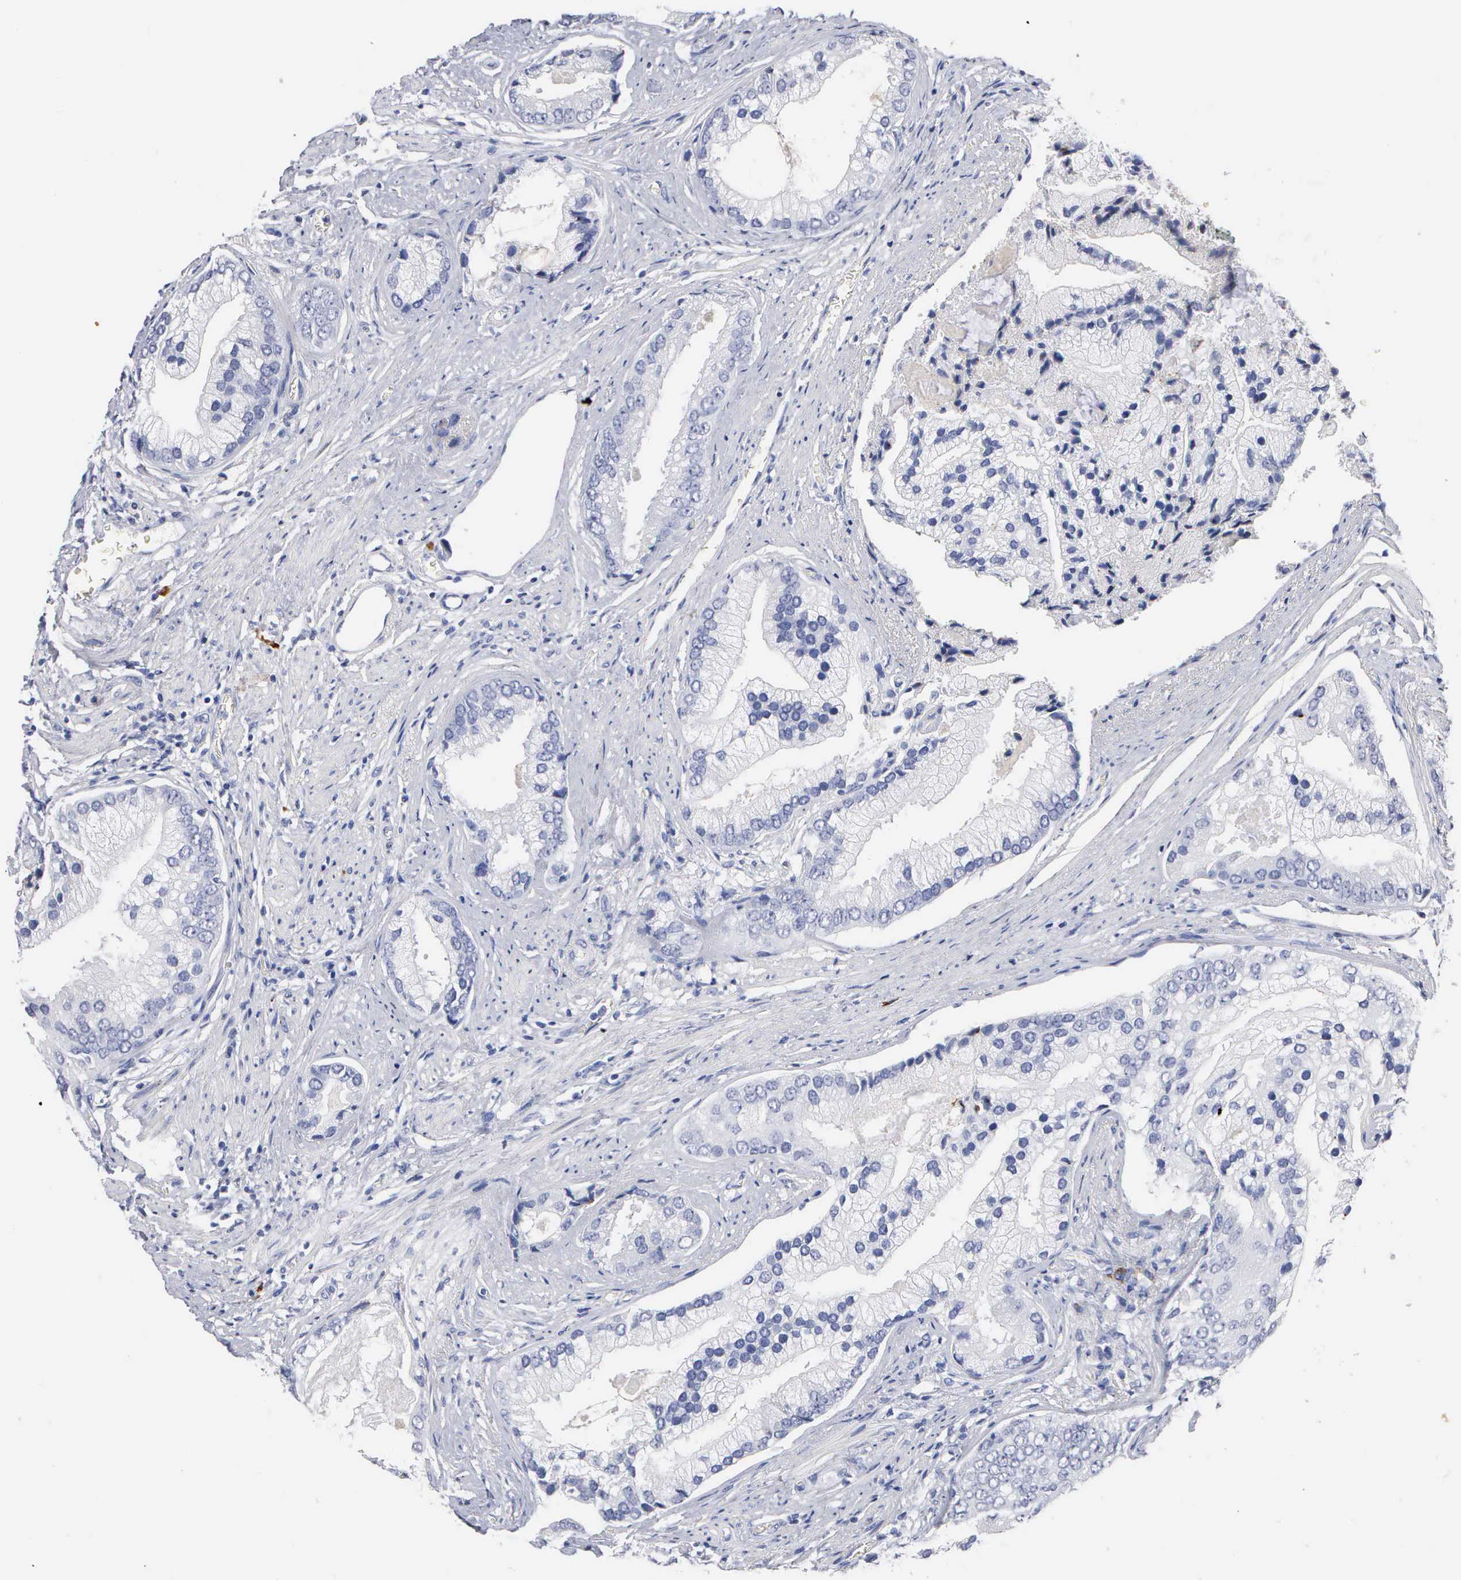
{"staining": {"intensity": "negative", "quantity": "none", "location": "none"}, "tissue": "prostate cancer", "cell_type": "Tumor cells", "image_type": "cancer", "snomed": [{"axis": "morphology", "description": "Adenocarcinoma, Low grade"}, {"axis": "topography", "description": "Prostate"}], "caption": "The IHC image has no significant staining in tumor cells of prostate cancer (low-grade adenocarcinoma) tissue.", "gene": "ASPHD2", "patient": {"sex": "male", "age": 71}}